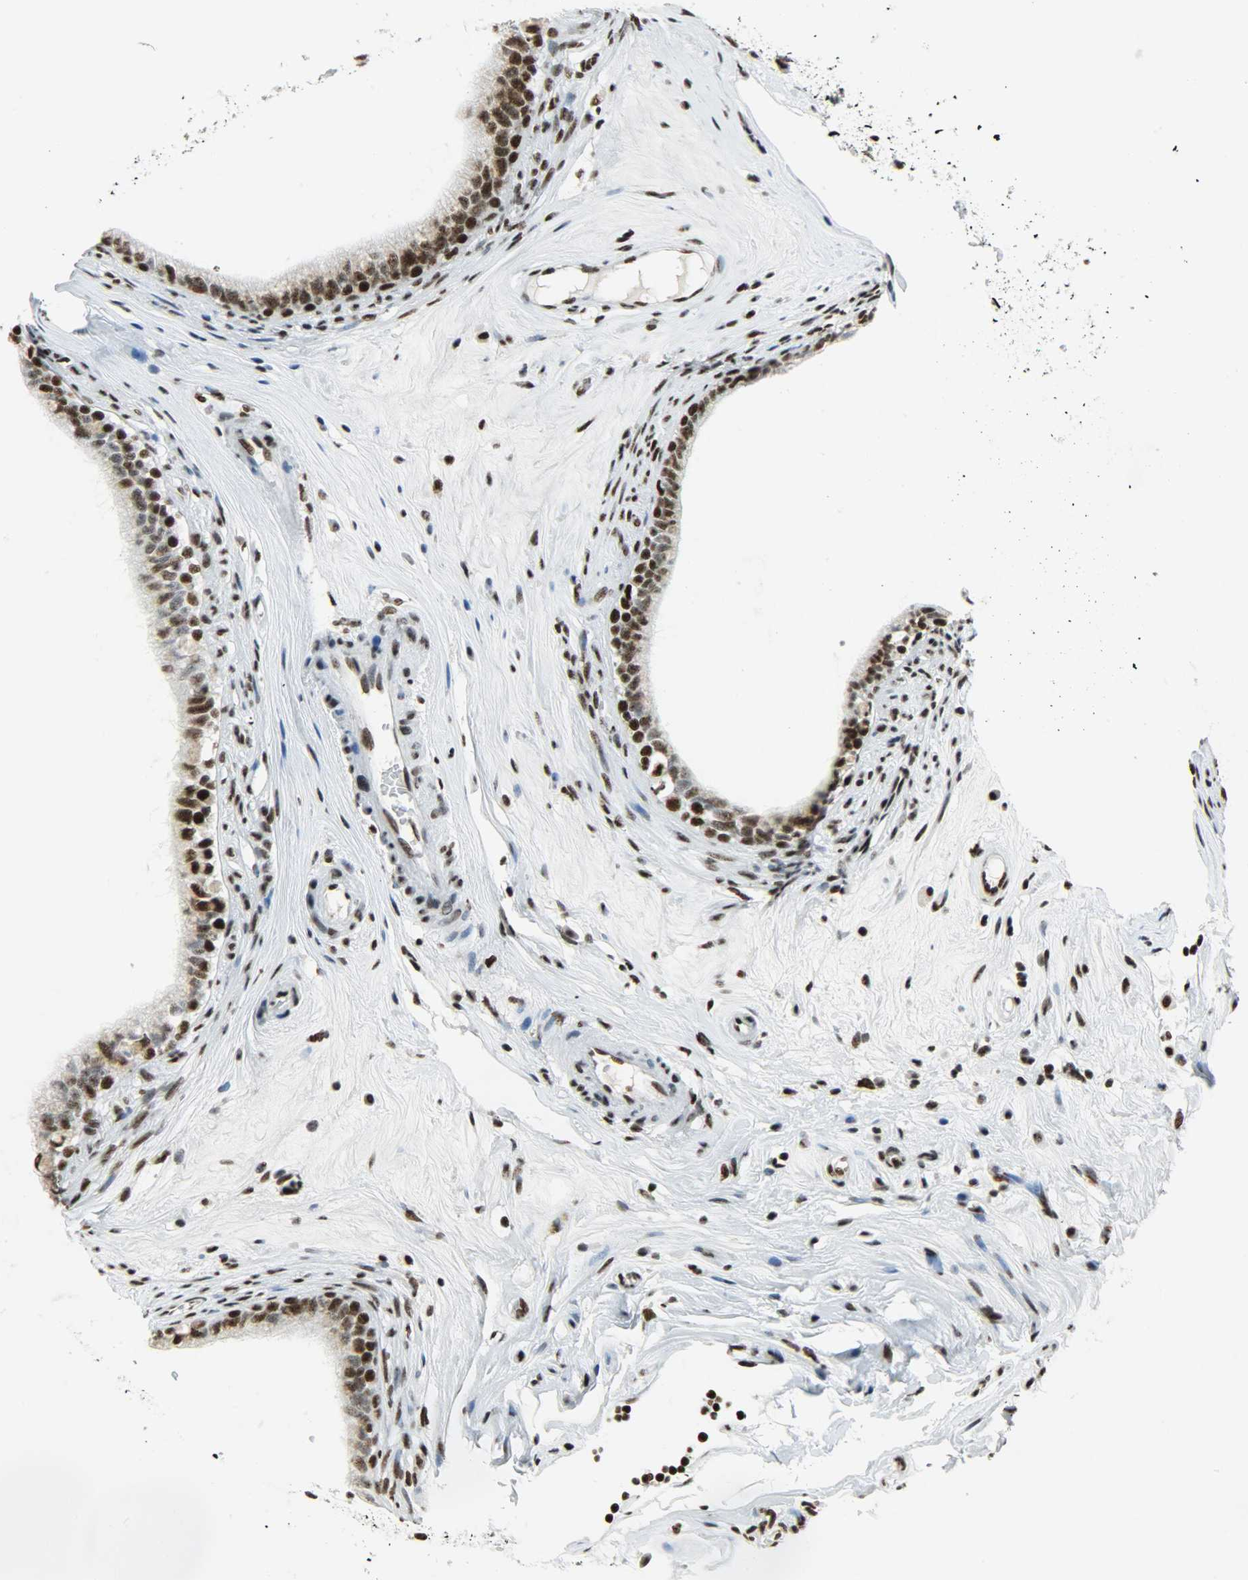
{"staining": {"intensity": "strong", "quantity": ">75%", "location": "nuclear"}, "tissue": "epididymis", "cell_type": "Glandular cells", "image_type": "normal", "snomed": [{"axis": "morphology", "description": "Normal tissue, NOS"}, {"axis": "morphology", "description": "Inflammation, NOS"}, {"axis": "topography", "description": "Epididymis"}], "caption": "High-magnification brightfield microscopy of unremarkable epididymis stained with DAB (brown) and counterstained with hematoxylin (blue). glandular cells exhibit strong nuclear staining is seen in approximately>75% of cells. The staining is performed using DAB brown chromogen to label protein expression. The nuclei are counter-stained blue using hematoxylin.", "gene": "SNRPA", "patient": {"sex": "male", "age": 84}}